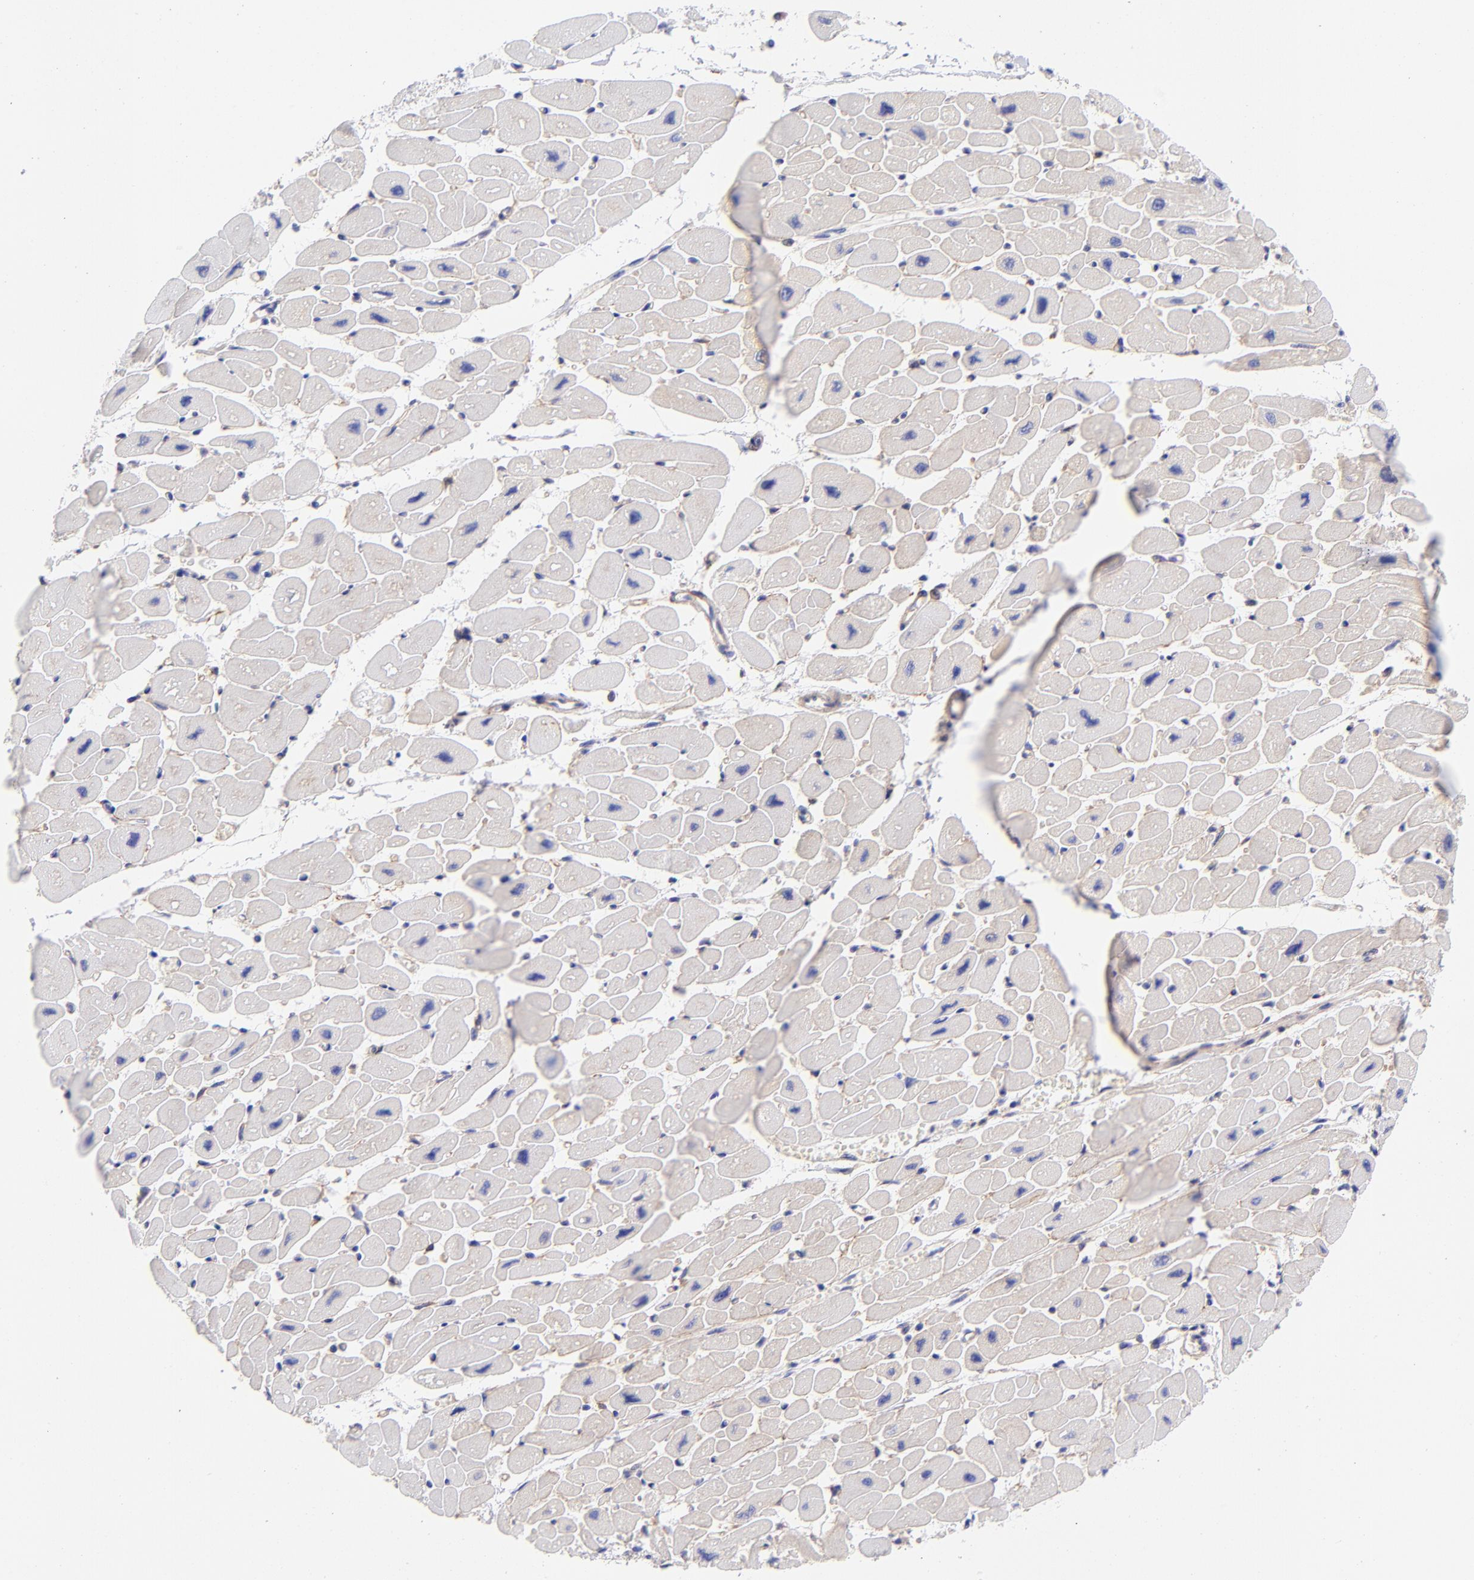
{"staining": {"intensity": "weak", "quantity": "<25%", "location": "cytoplasmic/membranous"}, "tissue": "heart muscle", "cell_type": "Cardiomyocytes", "image_type": "normal", "snomed": [{"axis": "morphology", "description": "Normal tissue, NOS"}, {"axis": "topography", "description": "Heart"}], "caption": "There is no significant staining in cardiomyocytes of heart muscle. (Stains: DAB immunohistochemistry (IHC) with hematoxylin counter stain, Microscopy: brightfield microscopy at high magnification).", "gene": "PPFIBP1", "patient": {"sex": "female", "age": 54}}